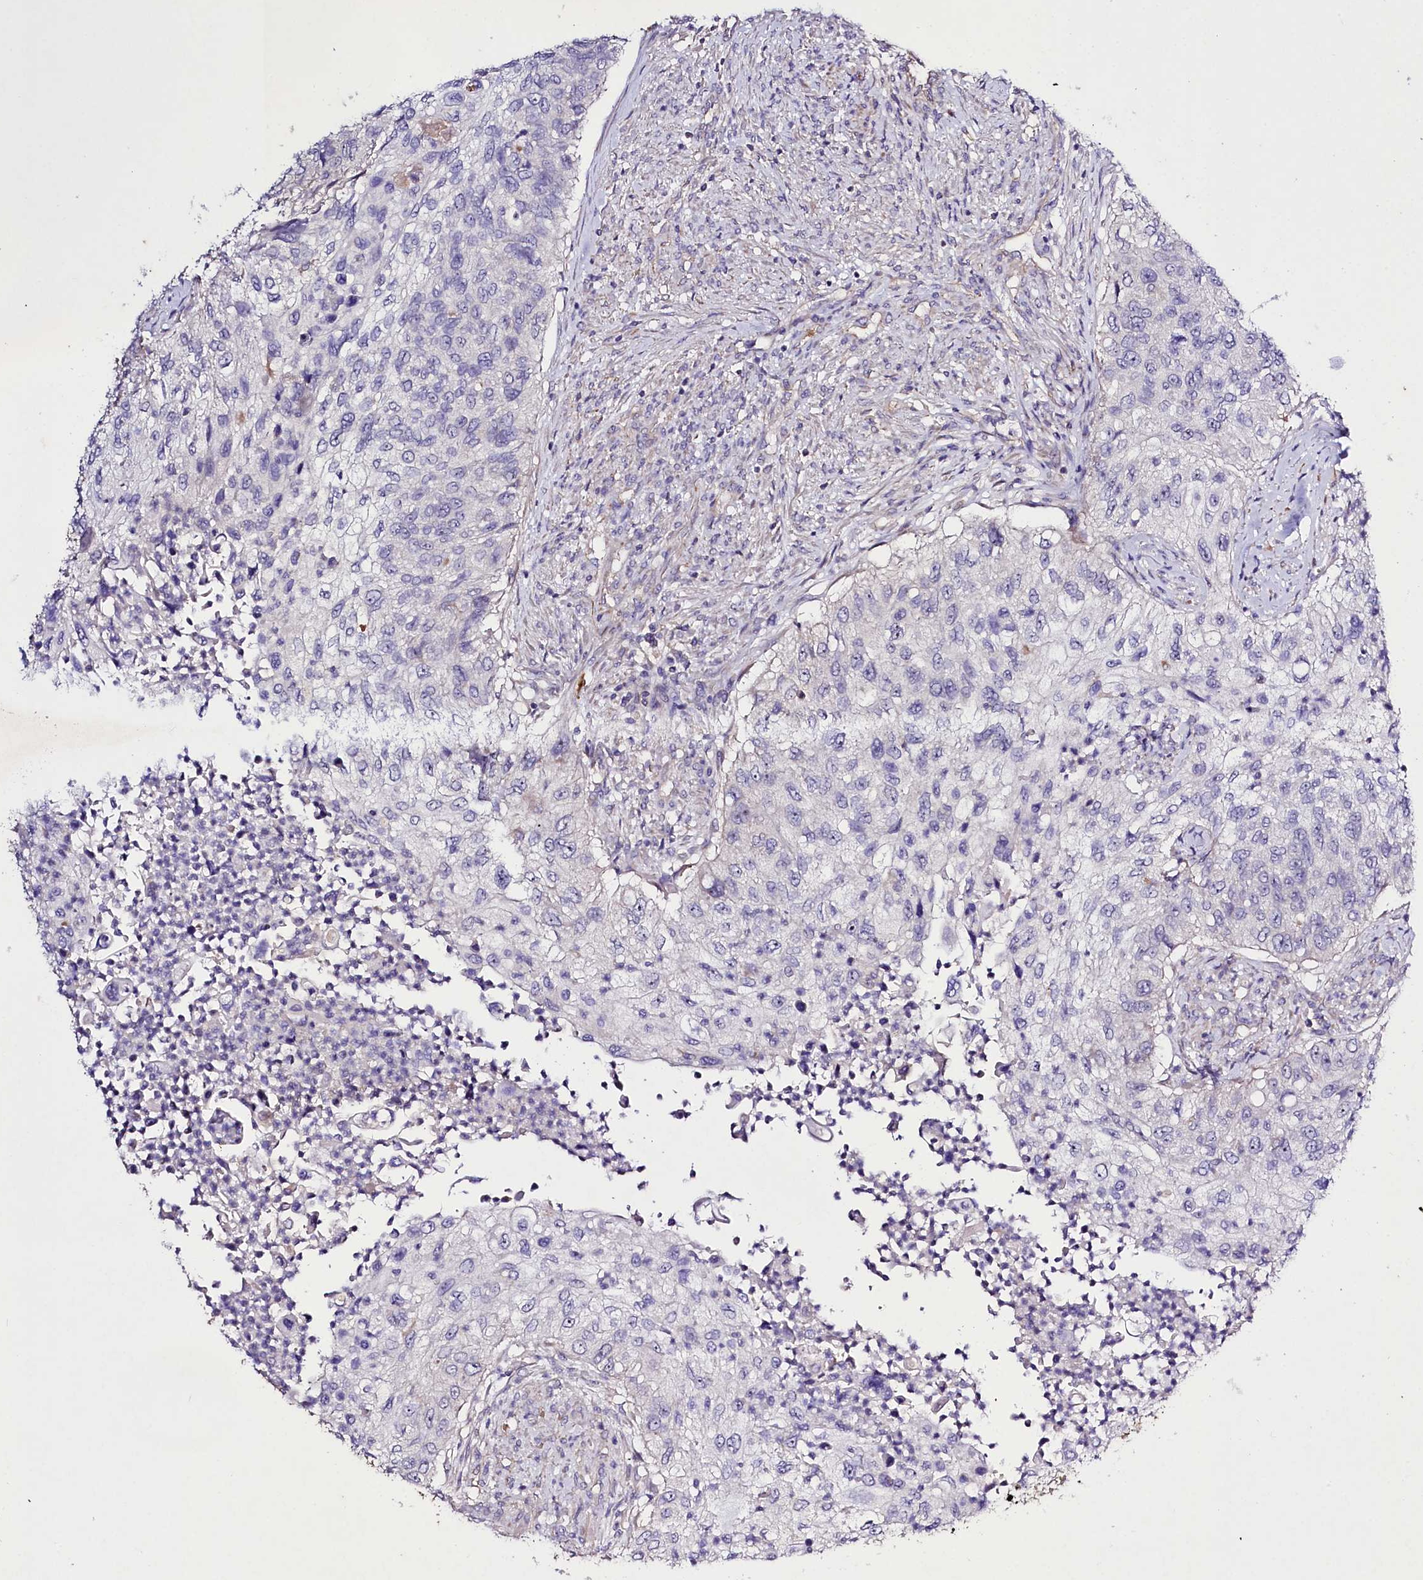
{"staining": {"intensity": "negative", "quantity": "none", "location": "none"}, "tissue": "urothelial cancer", "cell_type": "Tumor cells", "image_type": "cancer", "snomed": [{"axis": "morphology", "description": "Urothelial carcinoma, High grade"}, {"axis": "topography", "description": "Urinary bladder"}], "caption": "Urothelial cancer was stained to show a protein in brown. There is no significant positivity in tumor cells. The staining was performed using DAB to visualize the protein expression in brown, while the nuclei were stained in blue with hematoxylin (Magnification: 20x).", "gene": "SLC7A1", "patient": {"sex": "female", "age": 60}}